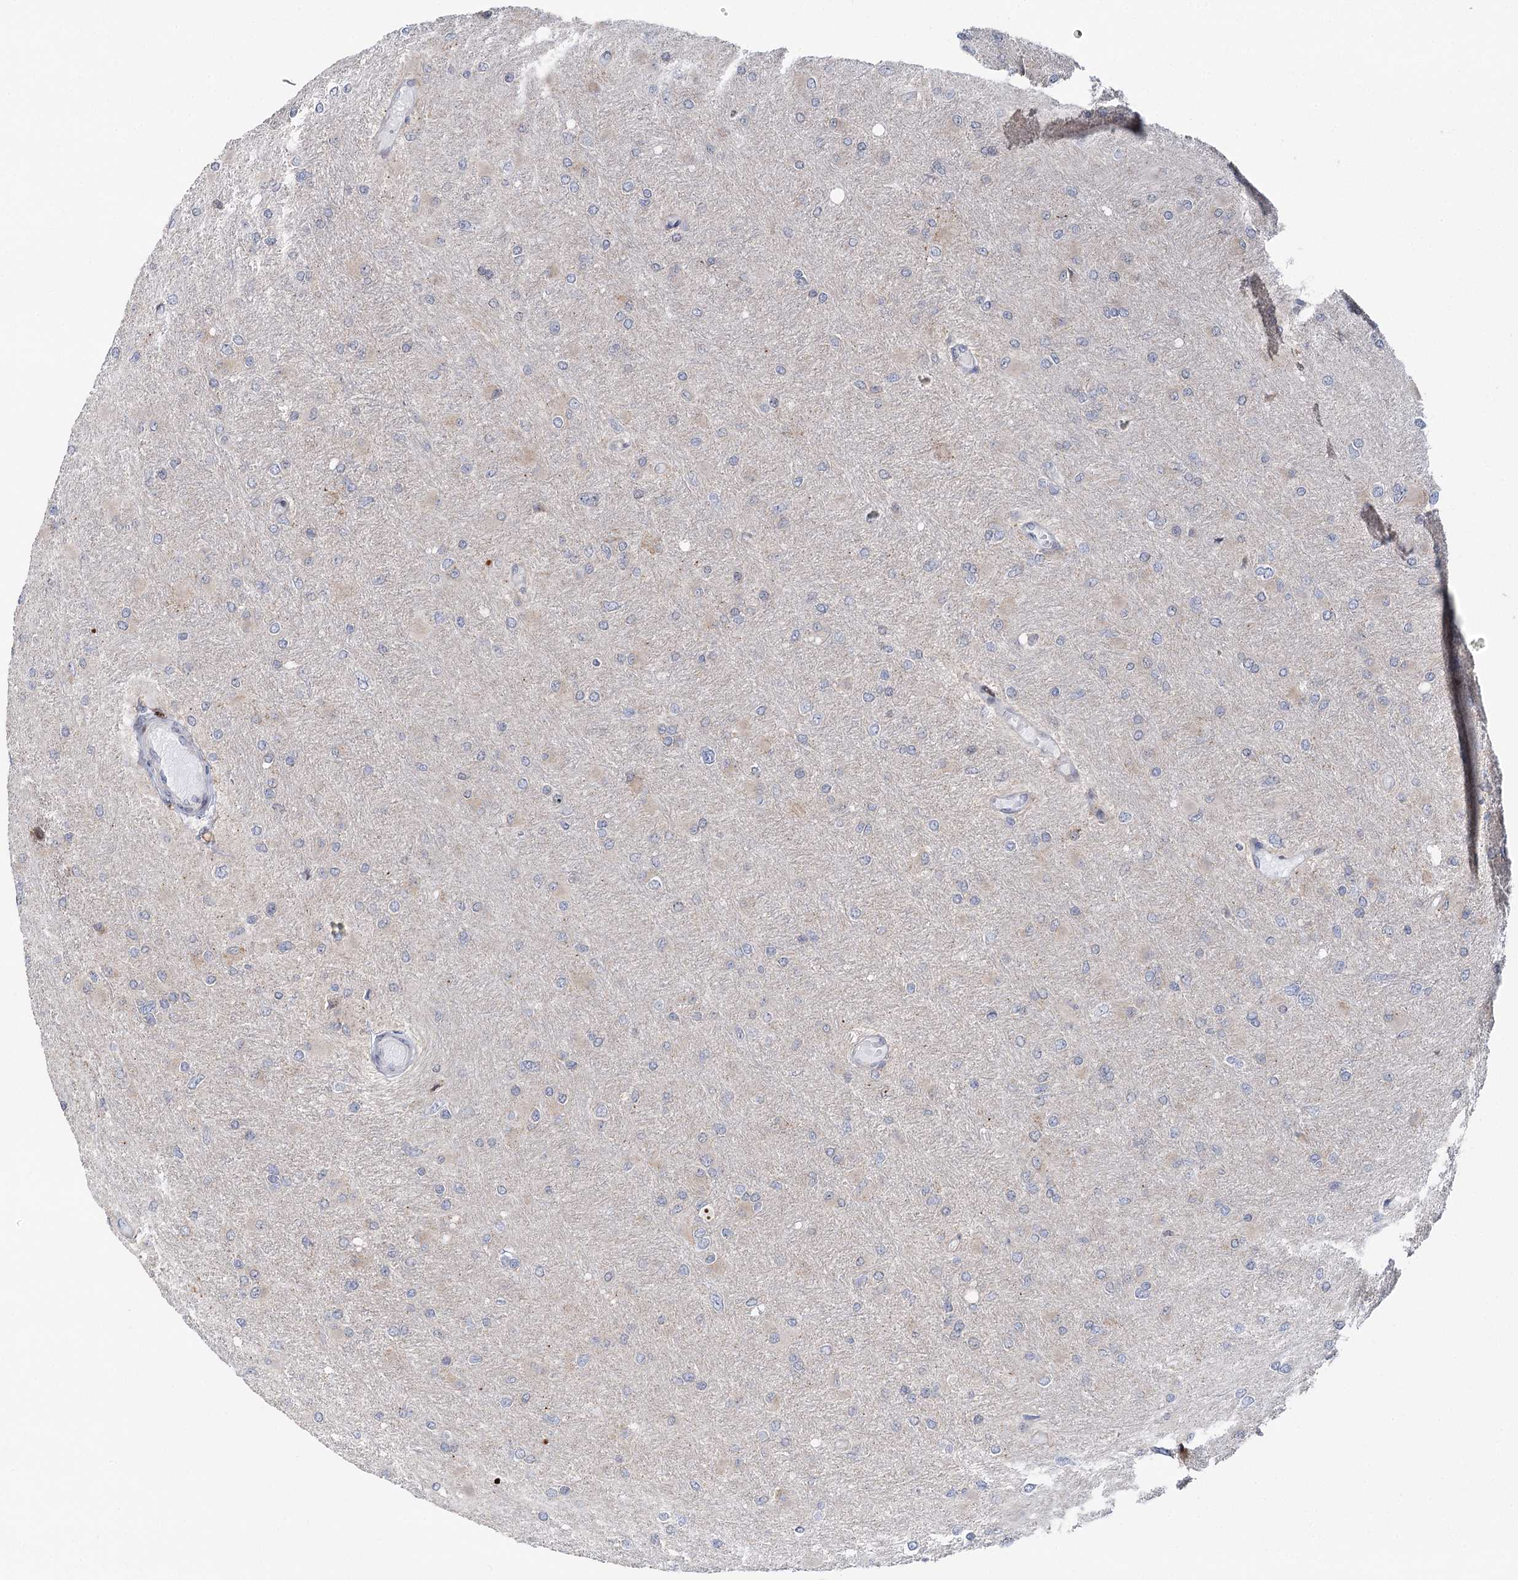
{"staining": {"intensity": "negative", "quantity": "none", "location": "none"}, "tissue": "glioma", "cell_type": "Tumor cells", "image_type": "cancer", "snomed": [{"axis": "morphology", "description": "Glioma, malignant, High grade"}, {"axis": "topography", "description": "Cerebral cortex"}], "caption": "High magnification brightfield microscopy of glioma stained with DAB (3,3'-diaminobenzidine) (brown) and counterstained with hematoxylin (blue): tumor cells show no significant positivity.", "gene": "PTGR1", "patient": {"sex": "female", "age": 36}}